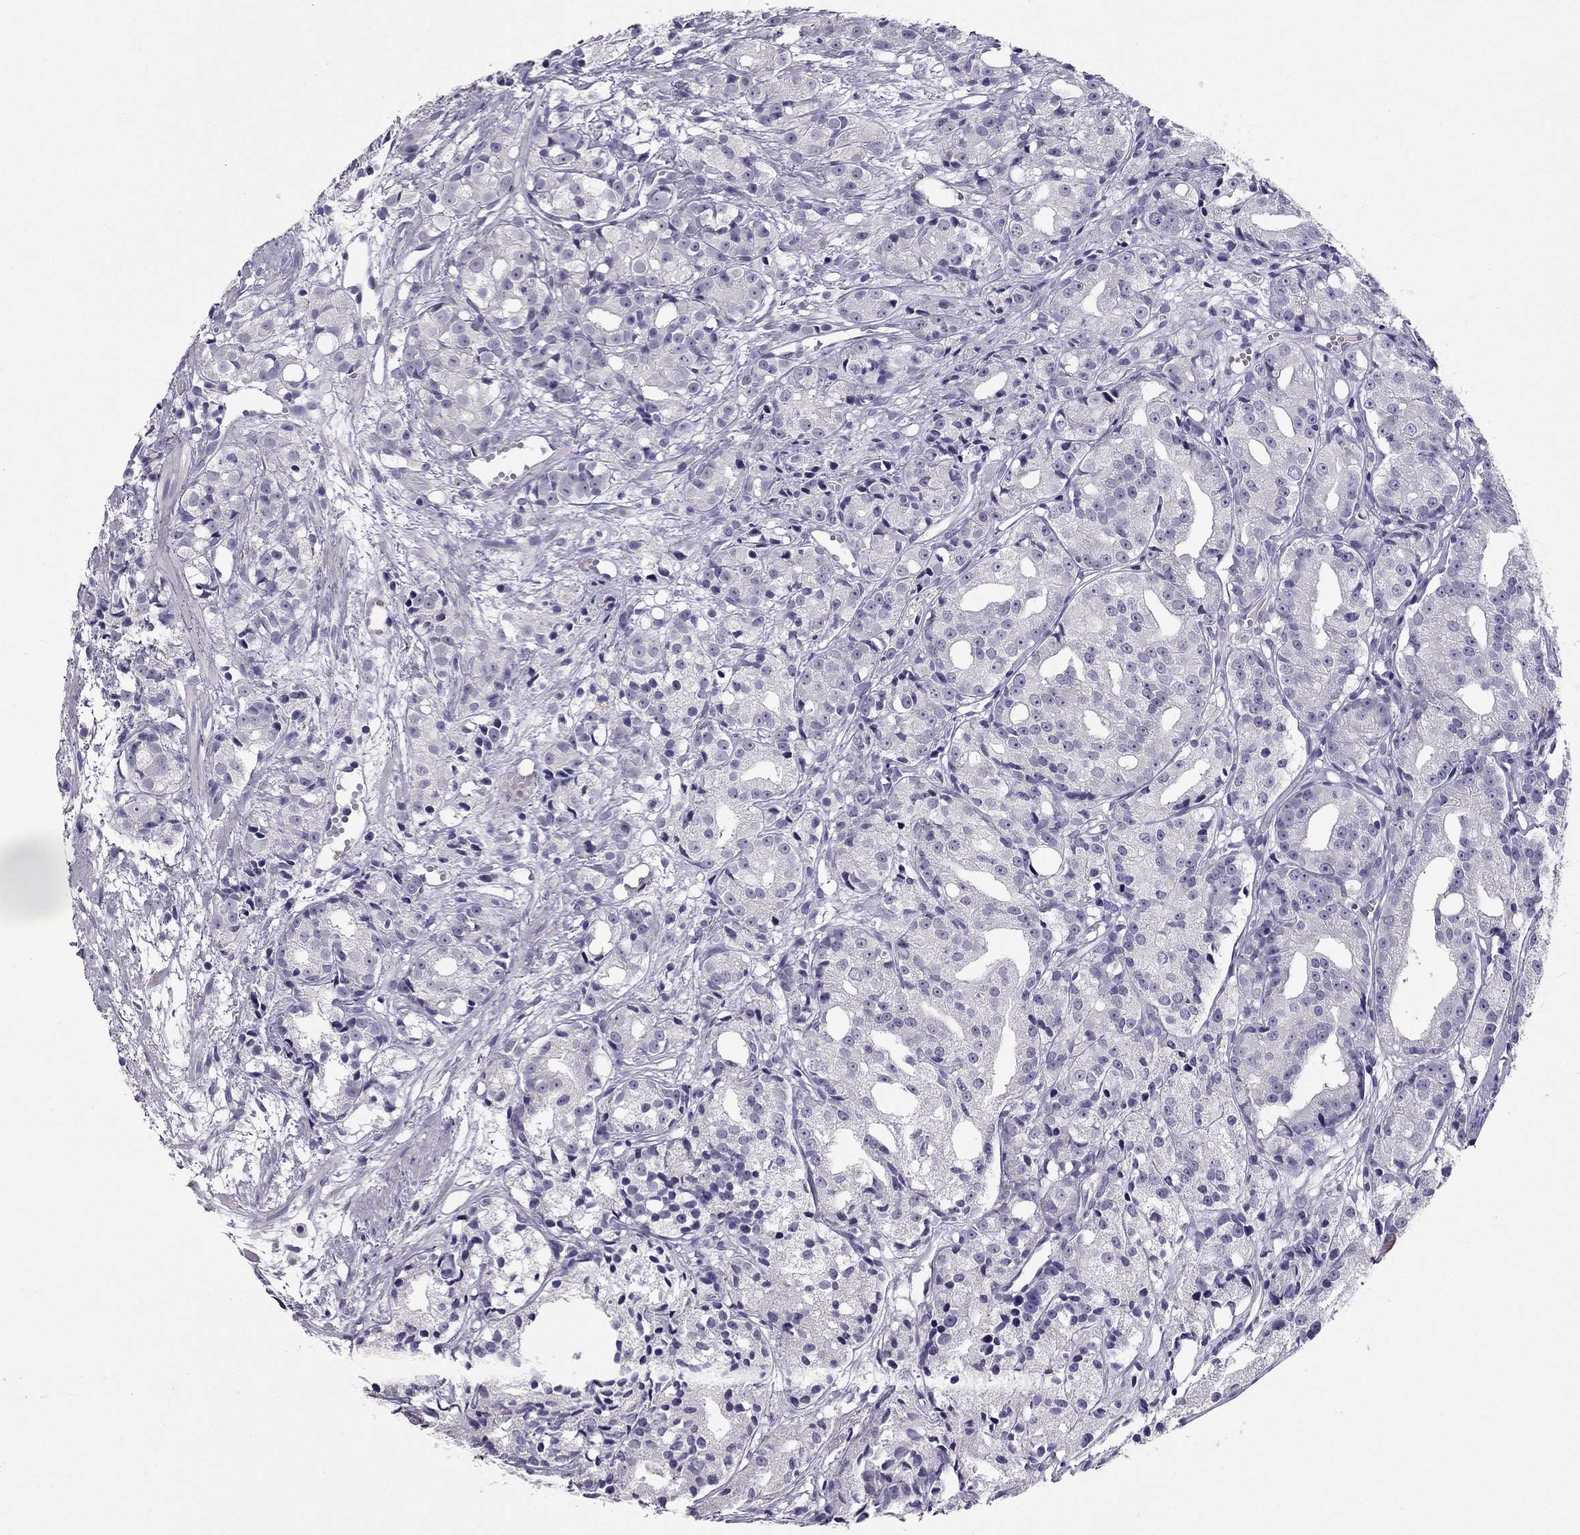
{"staining": {"intensity": "negative", "quantity": "none", "location": "none"}, "tissue": "prostate cancer", "cell_type": "Tumor cells", "image_type": "cancer", "snomed": [{"axis": "morphology", "description": "Adenocarcinoma, Medium grade"}, {"axis": "topography", "description": "Prostate"}], "caption": "Prostate cancer (adenocarcinoma (medium-grade)) was stained to show a protein in brown. There is no significant staining in tumor cells.", "gene": "RHO", "patient": {"sex": "male", "age": 74}}